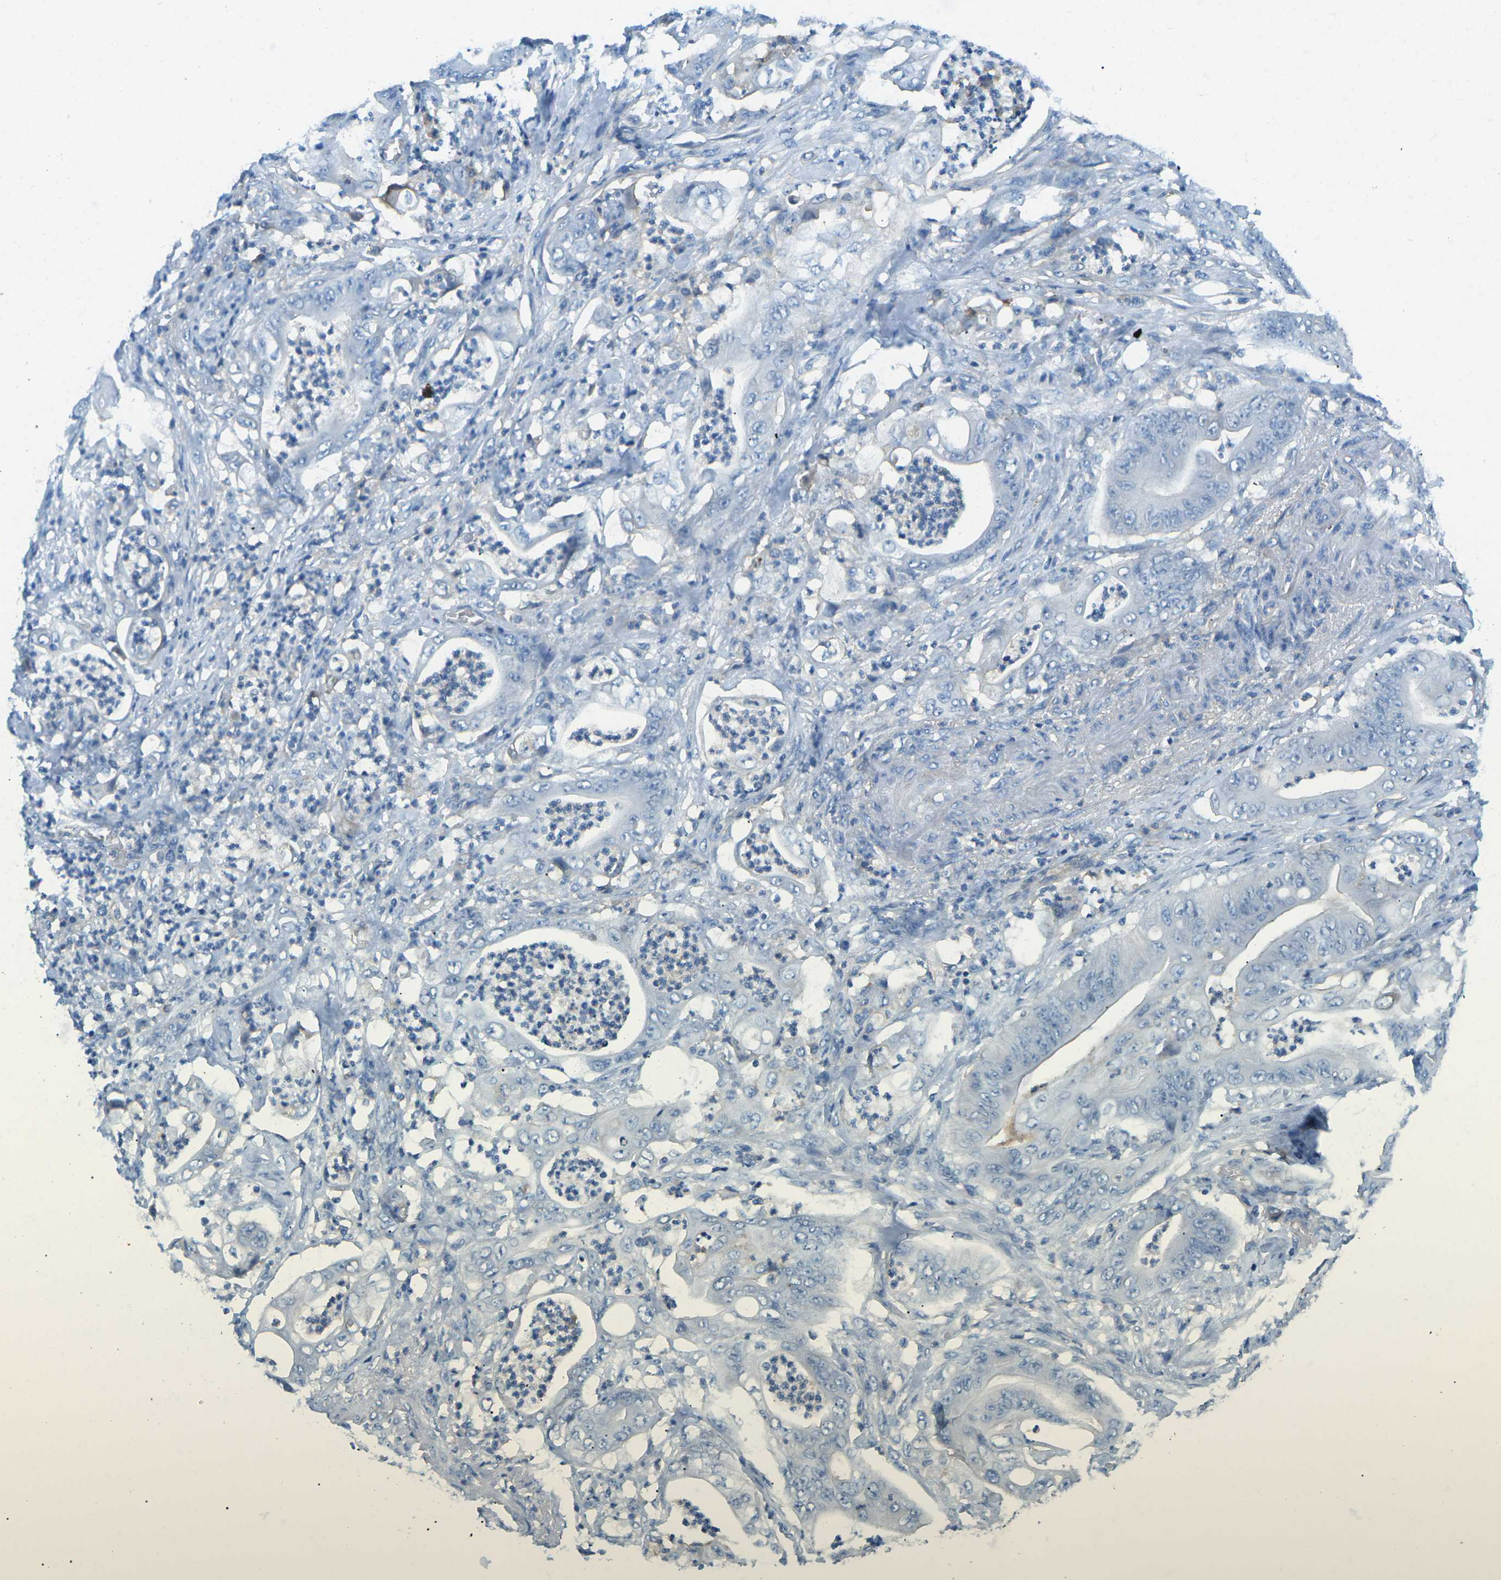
{"staining": {"intensity": "negative", "quantity": "none", "location": "none"}, "tissue": "stomach cancer", "cell_type": "Tumor cells", "image_type": "cancer", "snomed": [{"axis": "morphology", "description": "Adenocarcinoma, NOS"}, {"axis": "topography", "description": "Stomach"}], "caption": "Tumor cells show no significant protein staining in adenocarcinoma (stomach). (Brightfield microscopy of DAB (3,3'-diaminobenzidine) immunohistochemistry (IHC) at high magnification).", "gene": "CD47", "patient": {"sex": "female", "age": 73}}